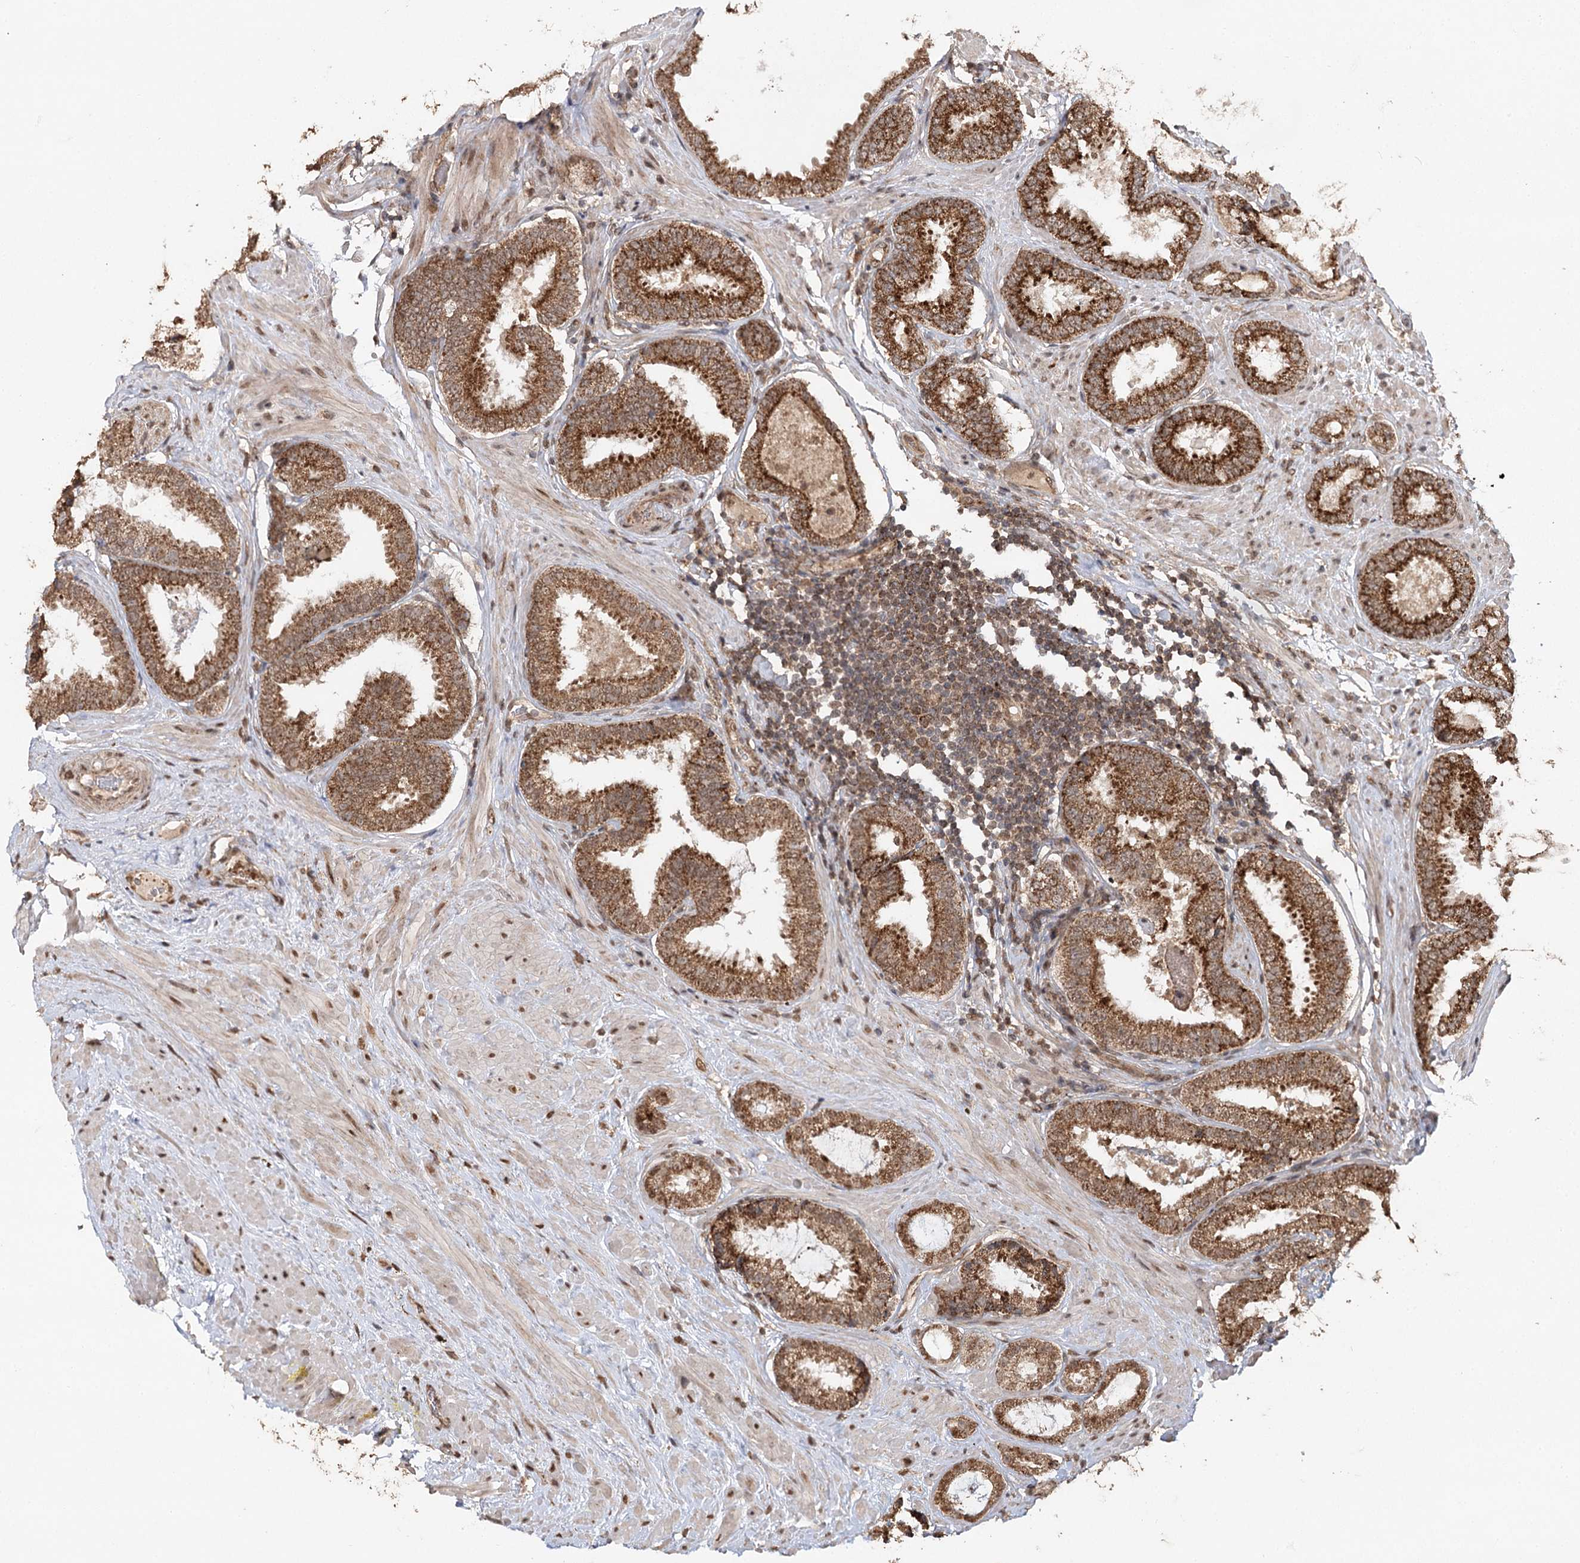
{"staining": {"intensity": "moderate", "quantity": ">75%", "location": "cytoplasmic/membranous"}, "tissue": "prostate cancer", "cell_type": "Tumor cells", "image_type": "cancer", "snomed": [{"axis": "morphology", "description": "Adenocarcinoma, Low grade"}, {"axis": "topography", "description": "Prostate"}], "caption": "There is medium levels of moderate cytoplasmic/membranous staining in tumor cells of prostate low-grade adenocarcinoma, as demonstrated by immunohistochemical staining (brown color).", "gene": "ZNRF3", "patient": {"sex": "male", "age": 71}}